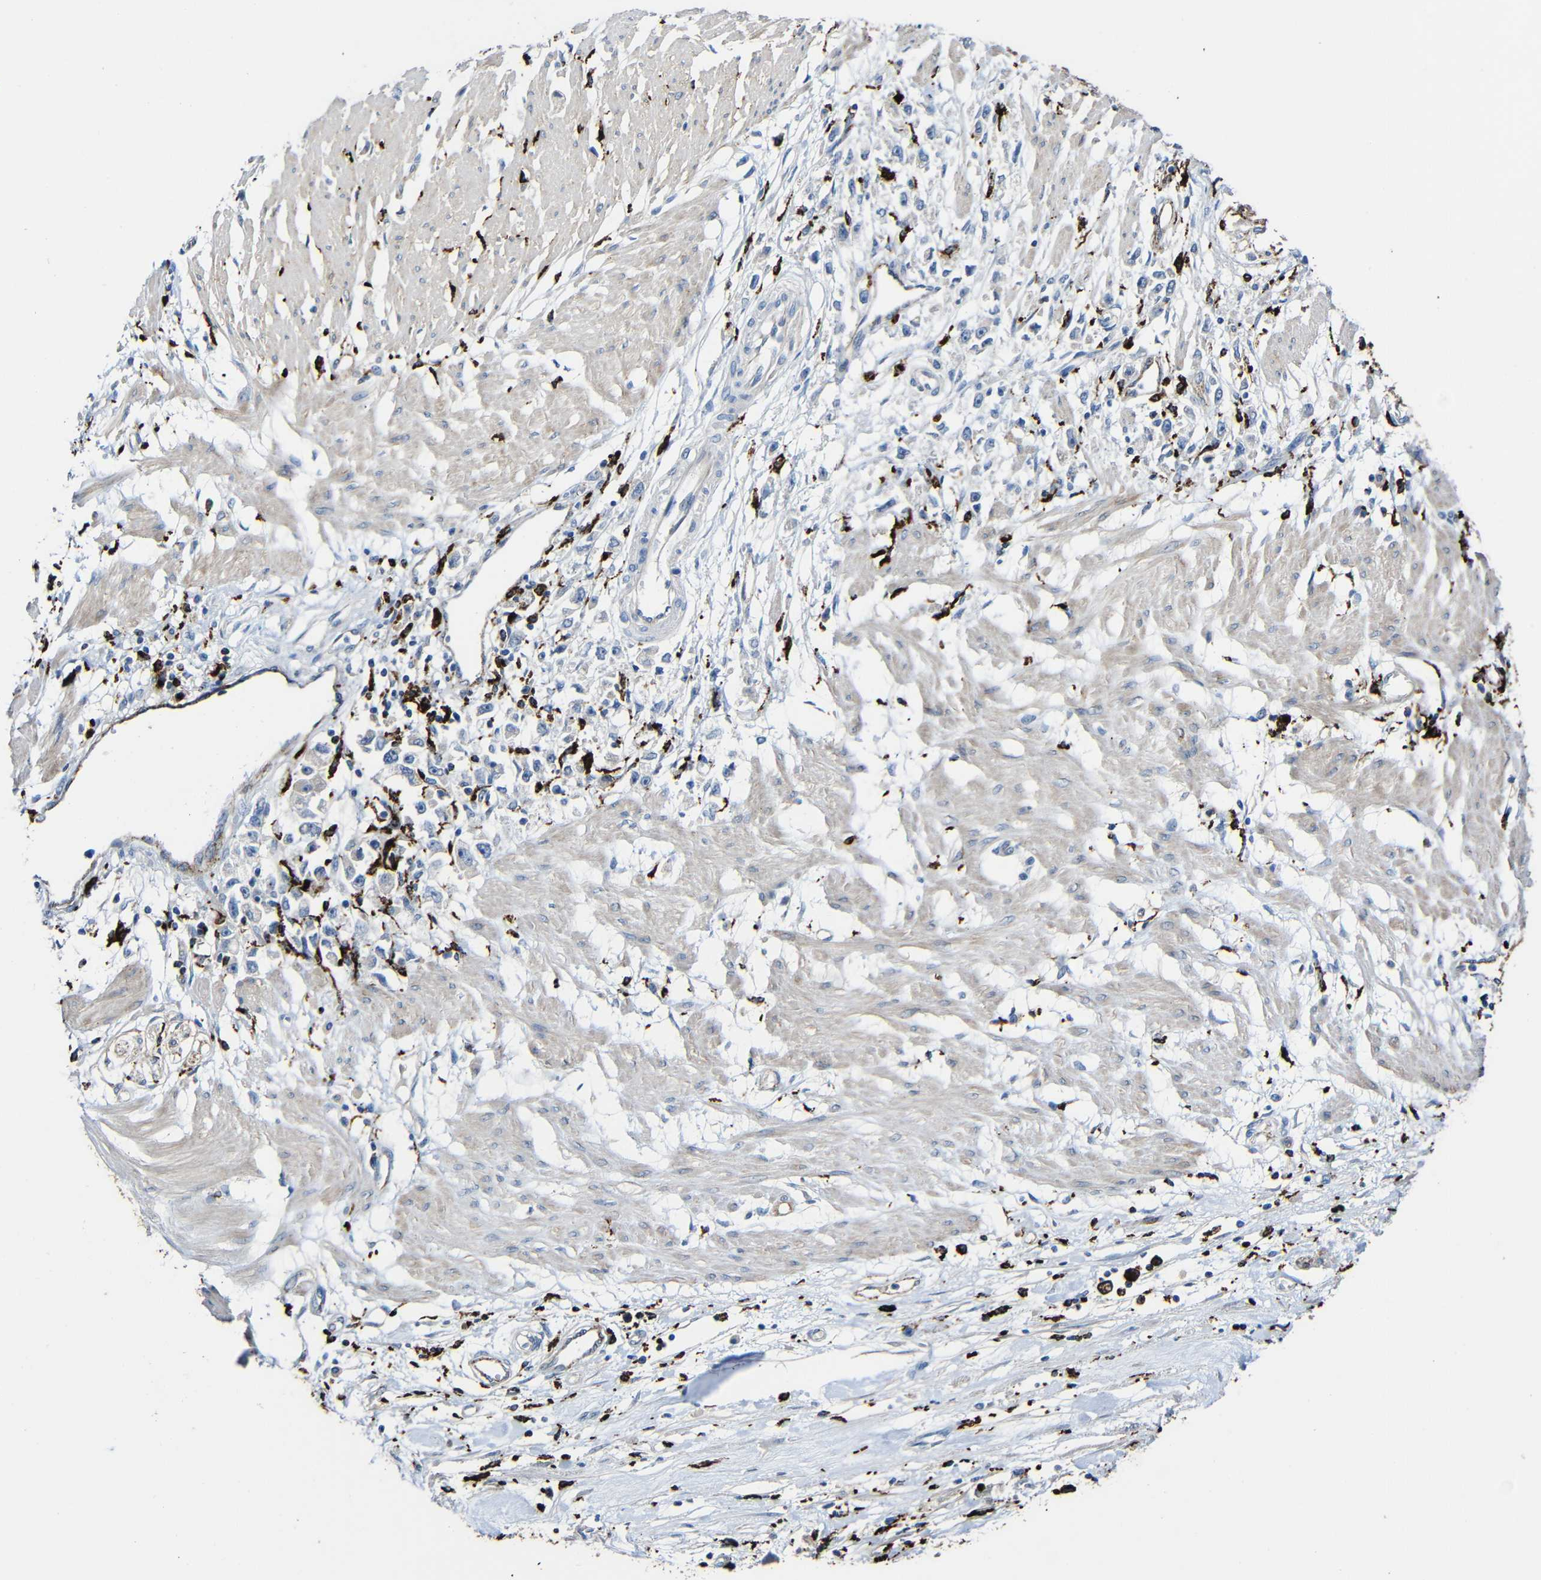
{"staining": {"intensity": "weak", "quantity": ">75%", "location": "cytoplasmic/membranous"}, "tissue": "stomach cancer", "cell_type": "Tumor cells", "image_type": "cancer", "snomed": [{"axis": "morphology", "description": "Adenocarcinoma, NOS"}, {"axis": "topography", "description": "Stomach"}], "caption": "Immunohistochemical staining of human adenocarcinoma (stomach) exhibits weak cytoplasmic/membranous protein expression in about >75% of tumor cells.", "gene": "HLA-DMA", "patient": {"sex": "female", "age": 59}}